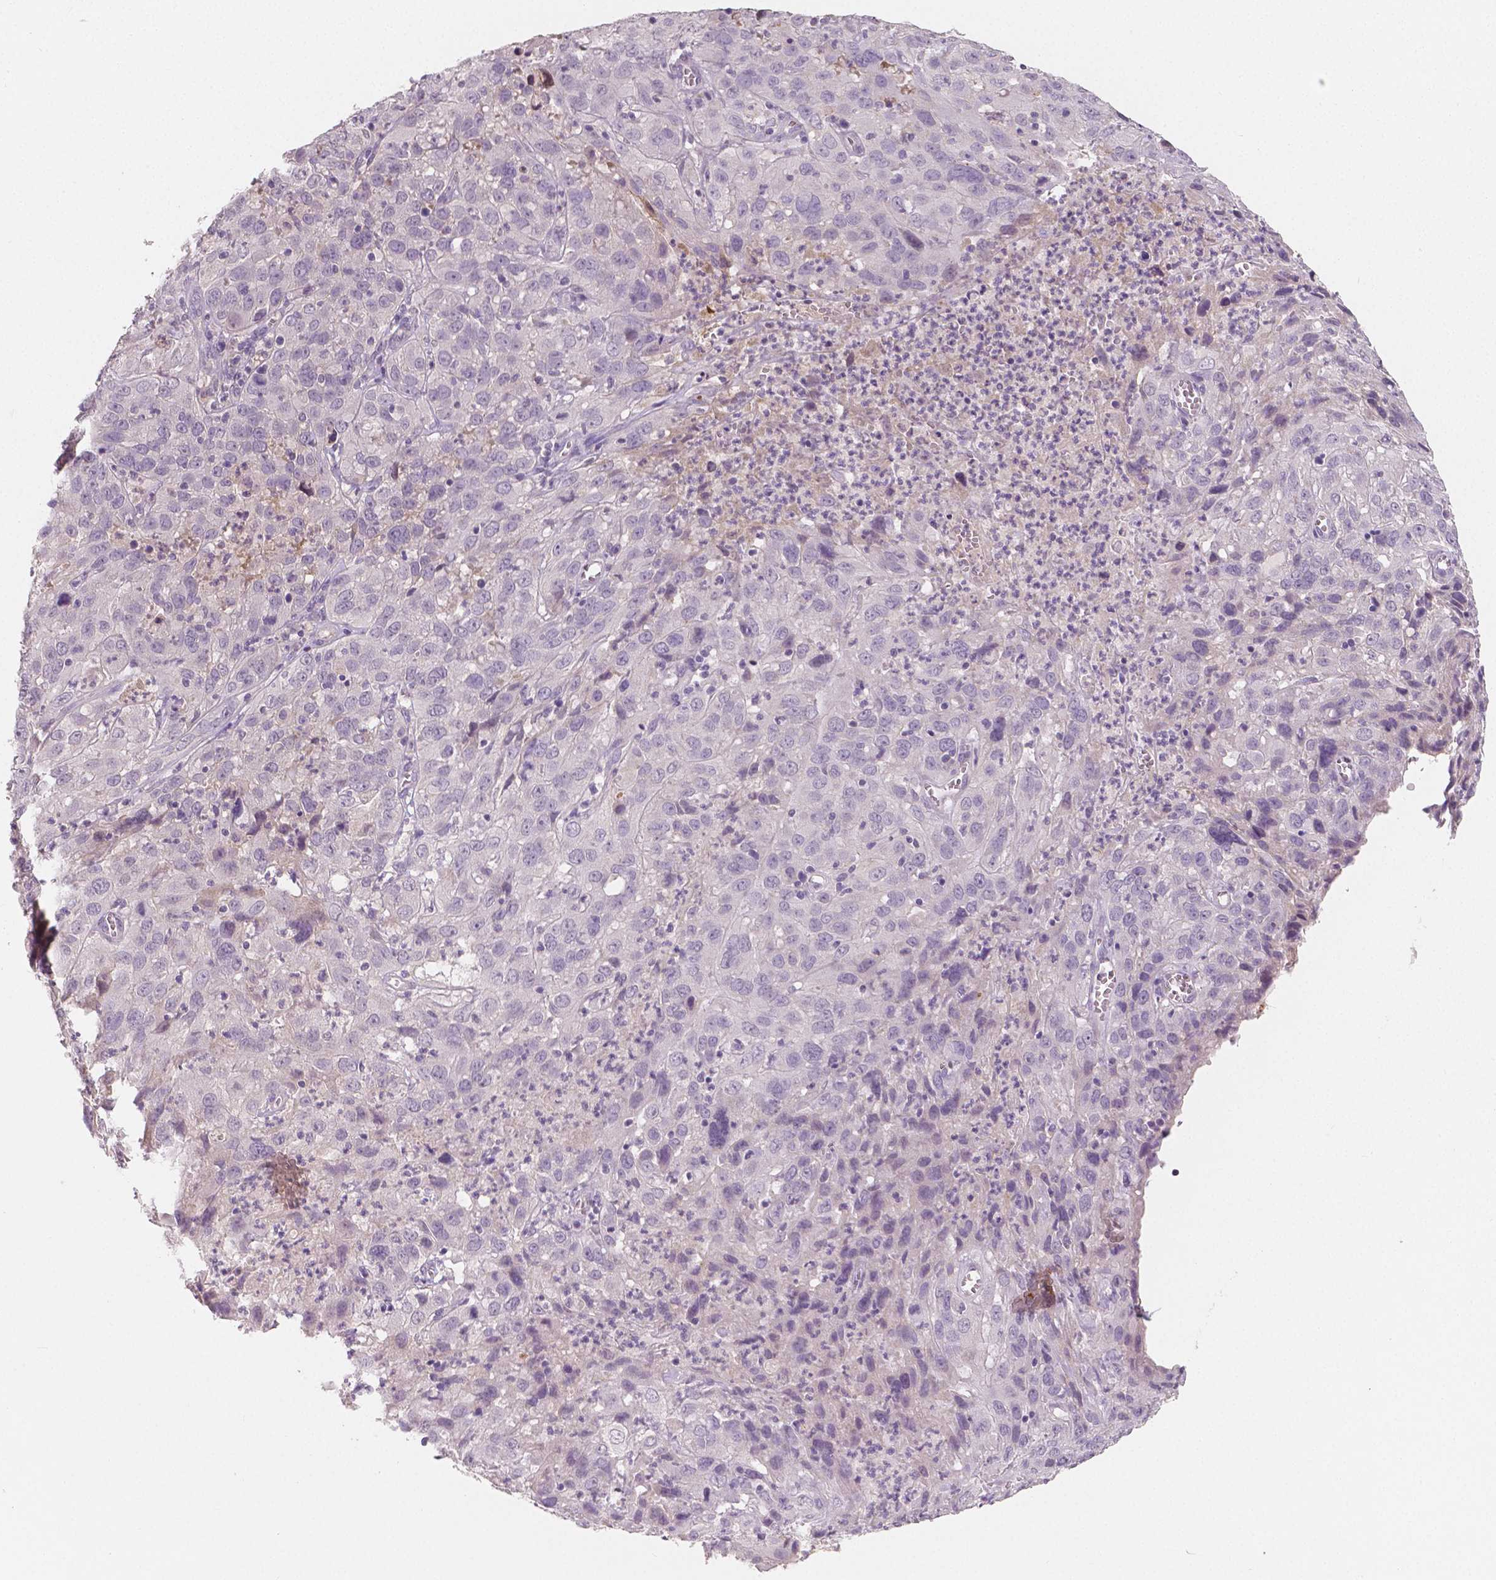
{"staining": {"intensity": "negative", "quantity": "none", "location": "none"}, "tissue": "cervical cancer", "cell_type": "Tumor cells", "image_type": "cancer", "snomed": [{"axis": "morphology", "description": "Squamous cell carcinoma, NOS"}, {"axis": "topography", "description": "Cervix"}], "caption": "Immunohistochemical staining of human cervical squamous cell carcinoma shows no significant positivity in tumor cells. (Brightfield microscopy of DAB (3,3'-diaminobenzidine) immunohistochemistry at high magnification).", "gene": "APOA4", "patient": {"sex": "female", "age": 32}}